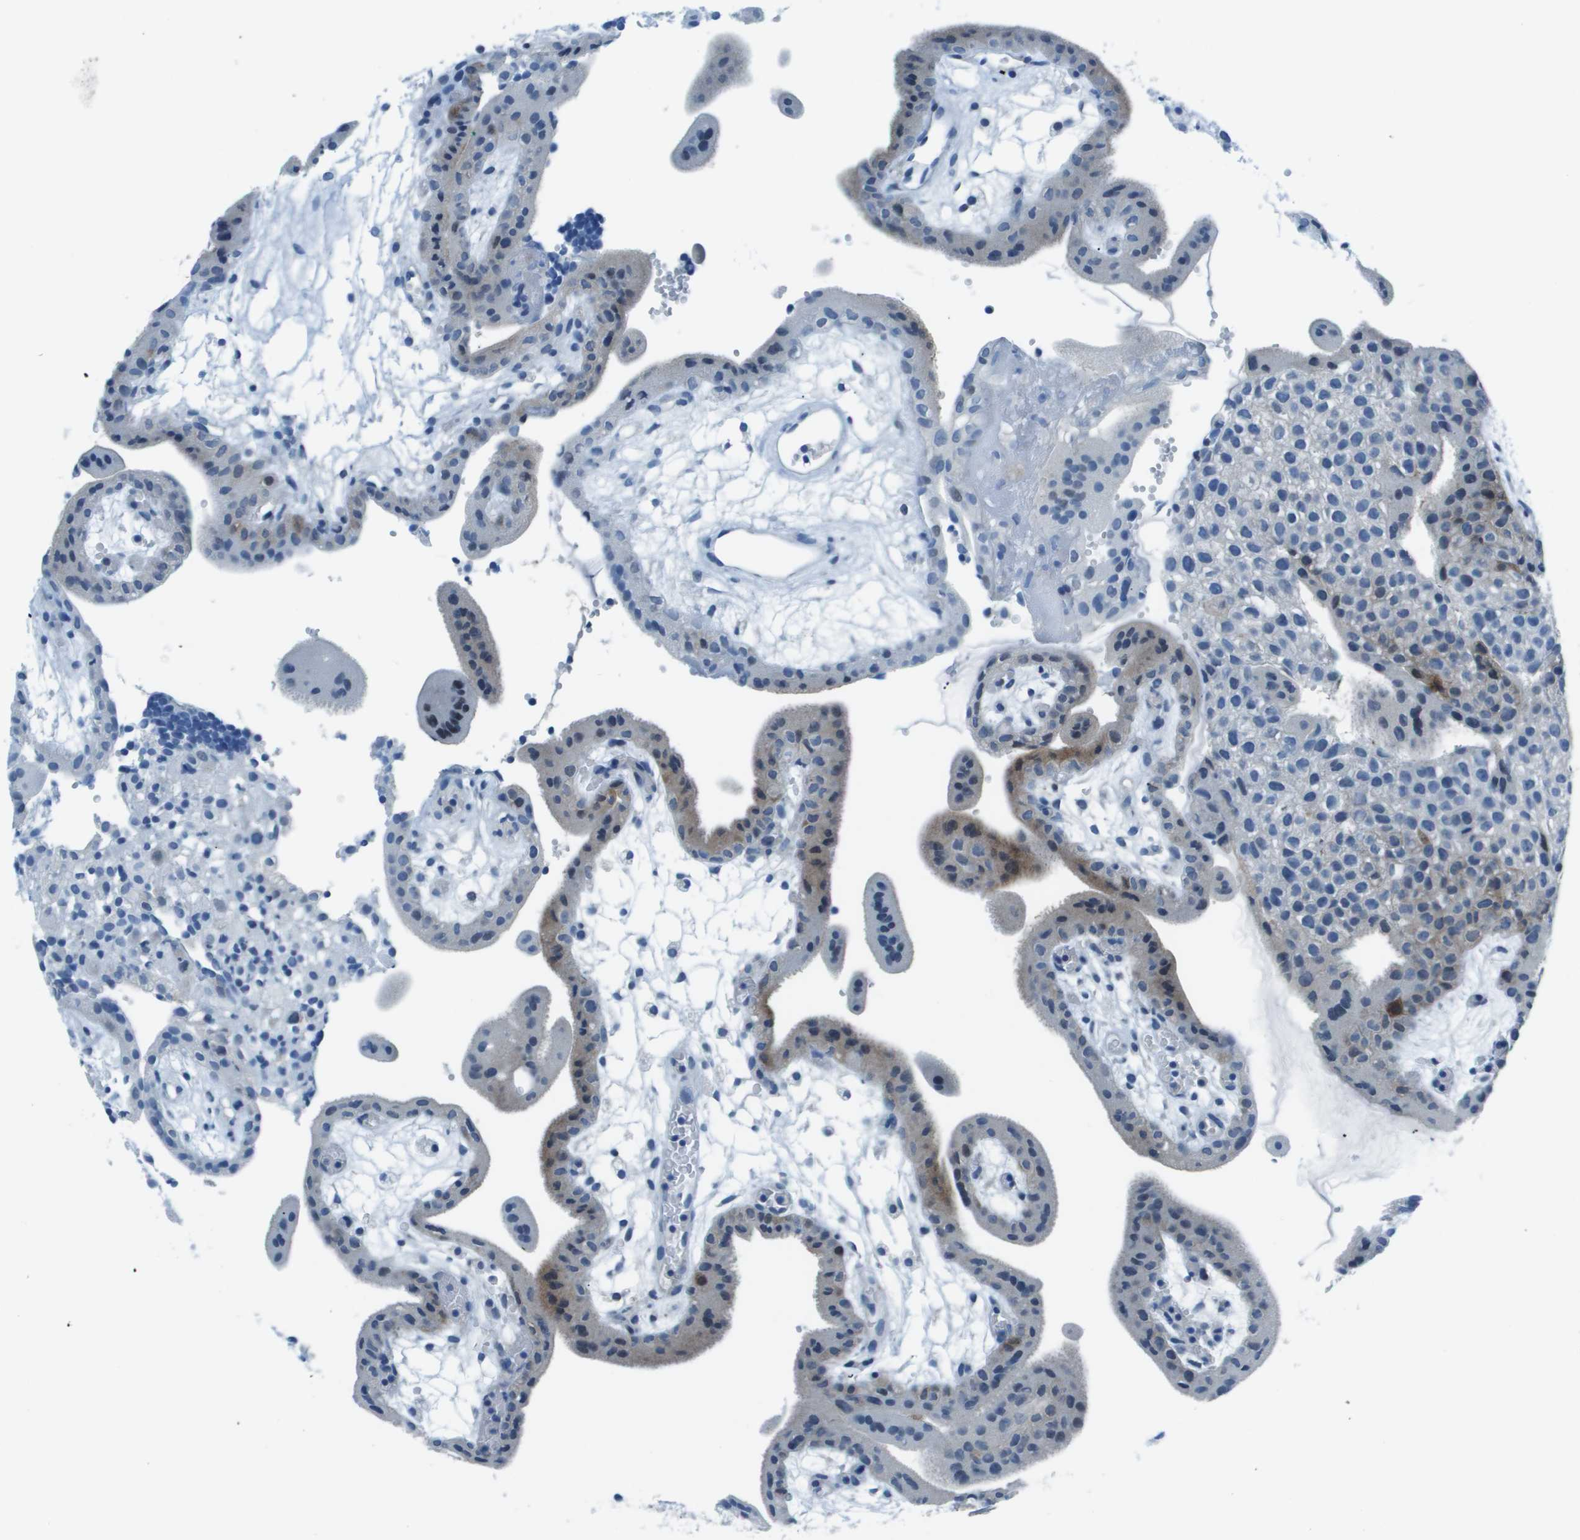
{"staining": {"intensity": "negative", "quantity": "none", "location": "none"}, "tissue": "placenta", "cell_type": "Decidual cells", "image_type": "normal", "snomed": [{"axis": "morphology", "description": "Normal tissue, NOS"}, {"axis": "topography", "description": "Placenta"}], "caption": "The immunohistochemistry photomicrograph has no significant expression in decidual cells of placenta. Nuclei are stained in blue.", "gene": "STIP1", "patient": {"sex": "female", "age": 18}}